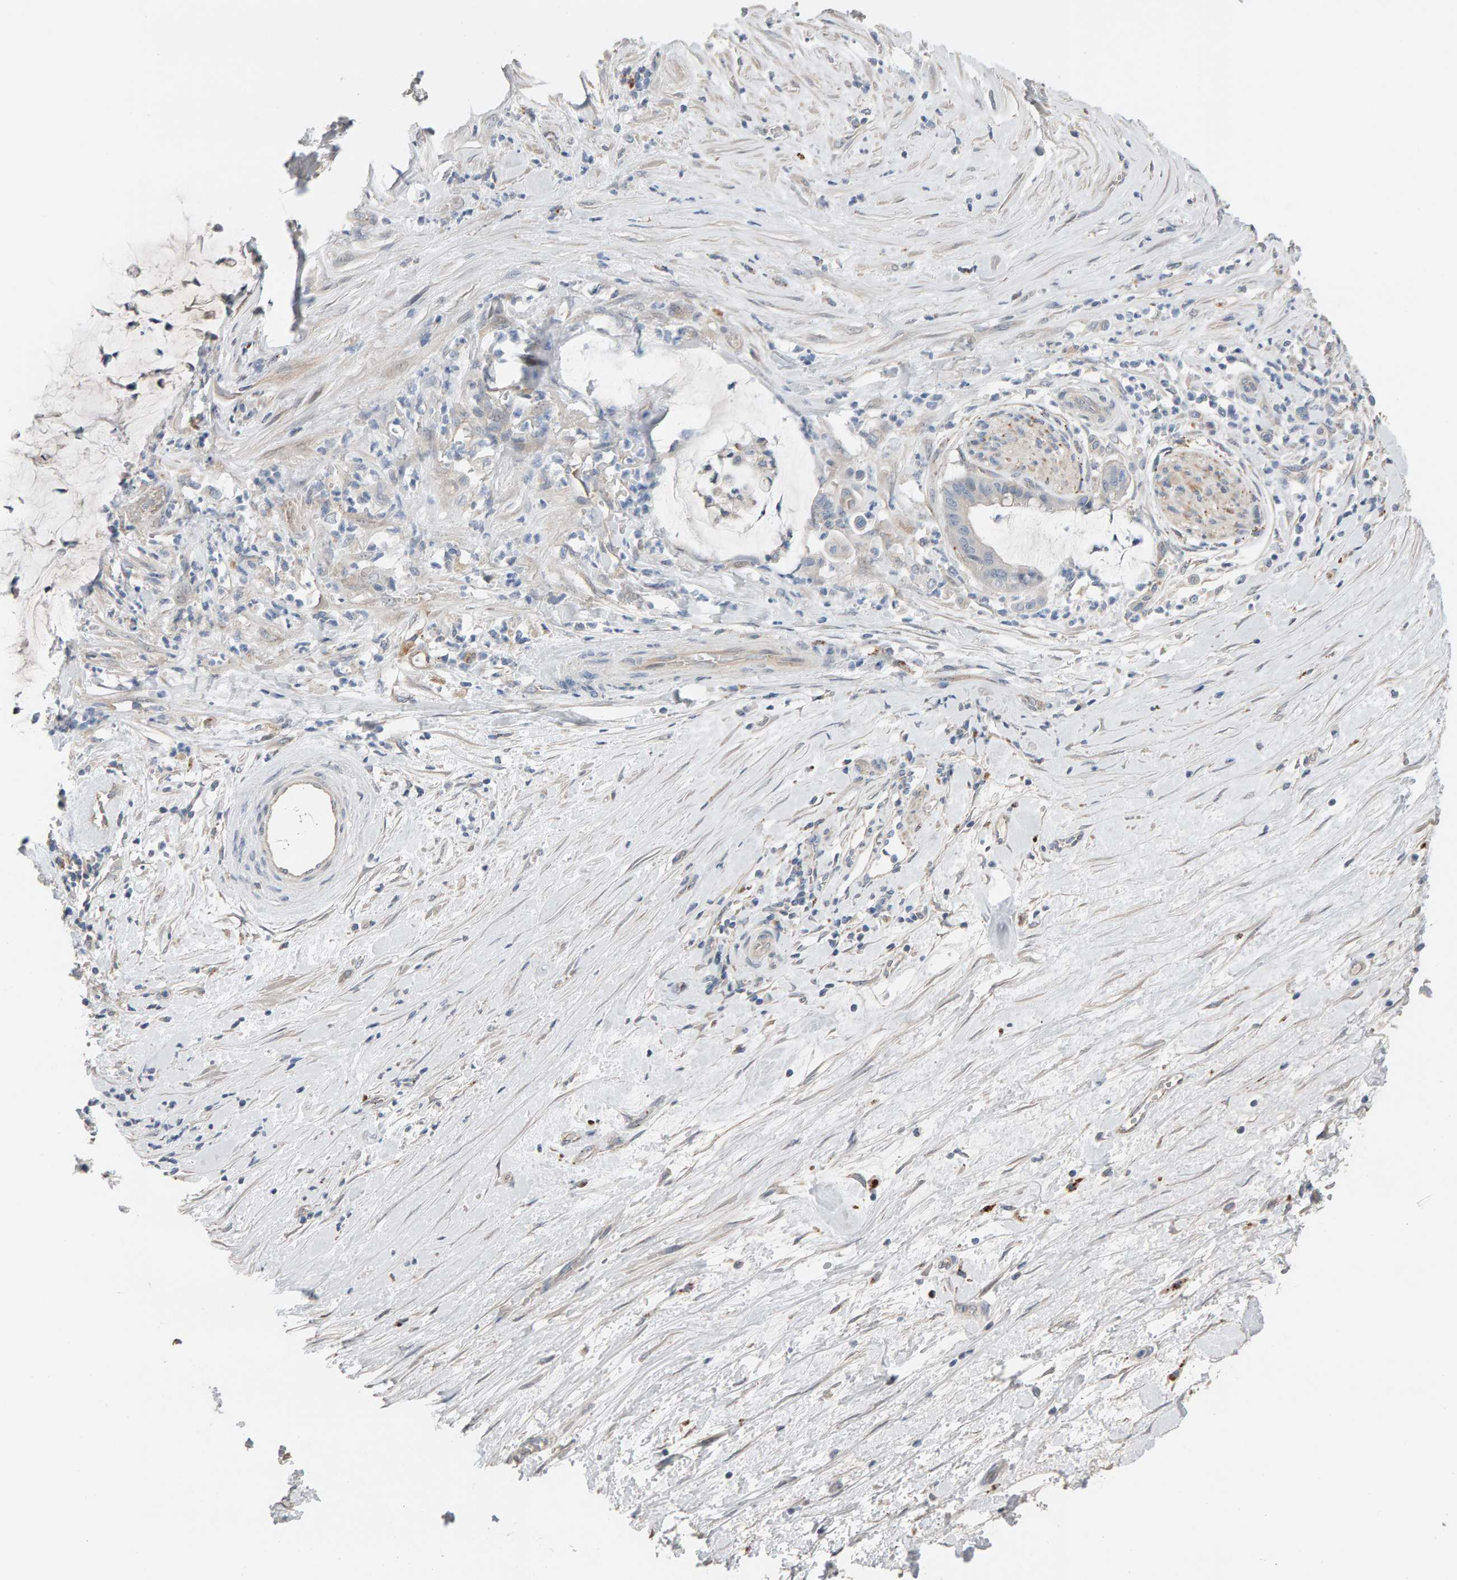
{"staining": {"intensity": "negative", "quantity": "none", "location": "none"}, "tissue": "pancreatic cancer", "cell_type": "Tumor cells", "image_type": "cancer", "snomed": [{"axis": "morphology", "description": "Adenocarcinoma, NOS"}, {"axis": "topography", "description": "Pancreas"}], "caption": "The immunohistochemistry histopathology image has no significant expression in tumor cells of adenocarcinoma (pancreatic) tissue. The staining was performed using DAB (3,3'-diaminobenzidine) to visualize the protein expression in brown, while the nuclei were stained in blue with hematoxylin (Magnification: 20x).", "gene": "IPPK", "patient": {"sex": "male", "age": 41}}